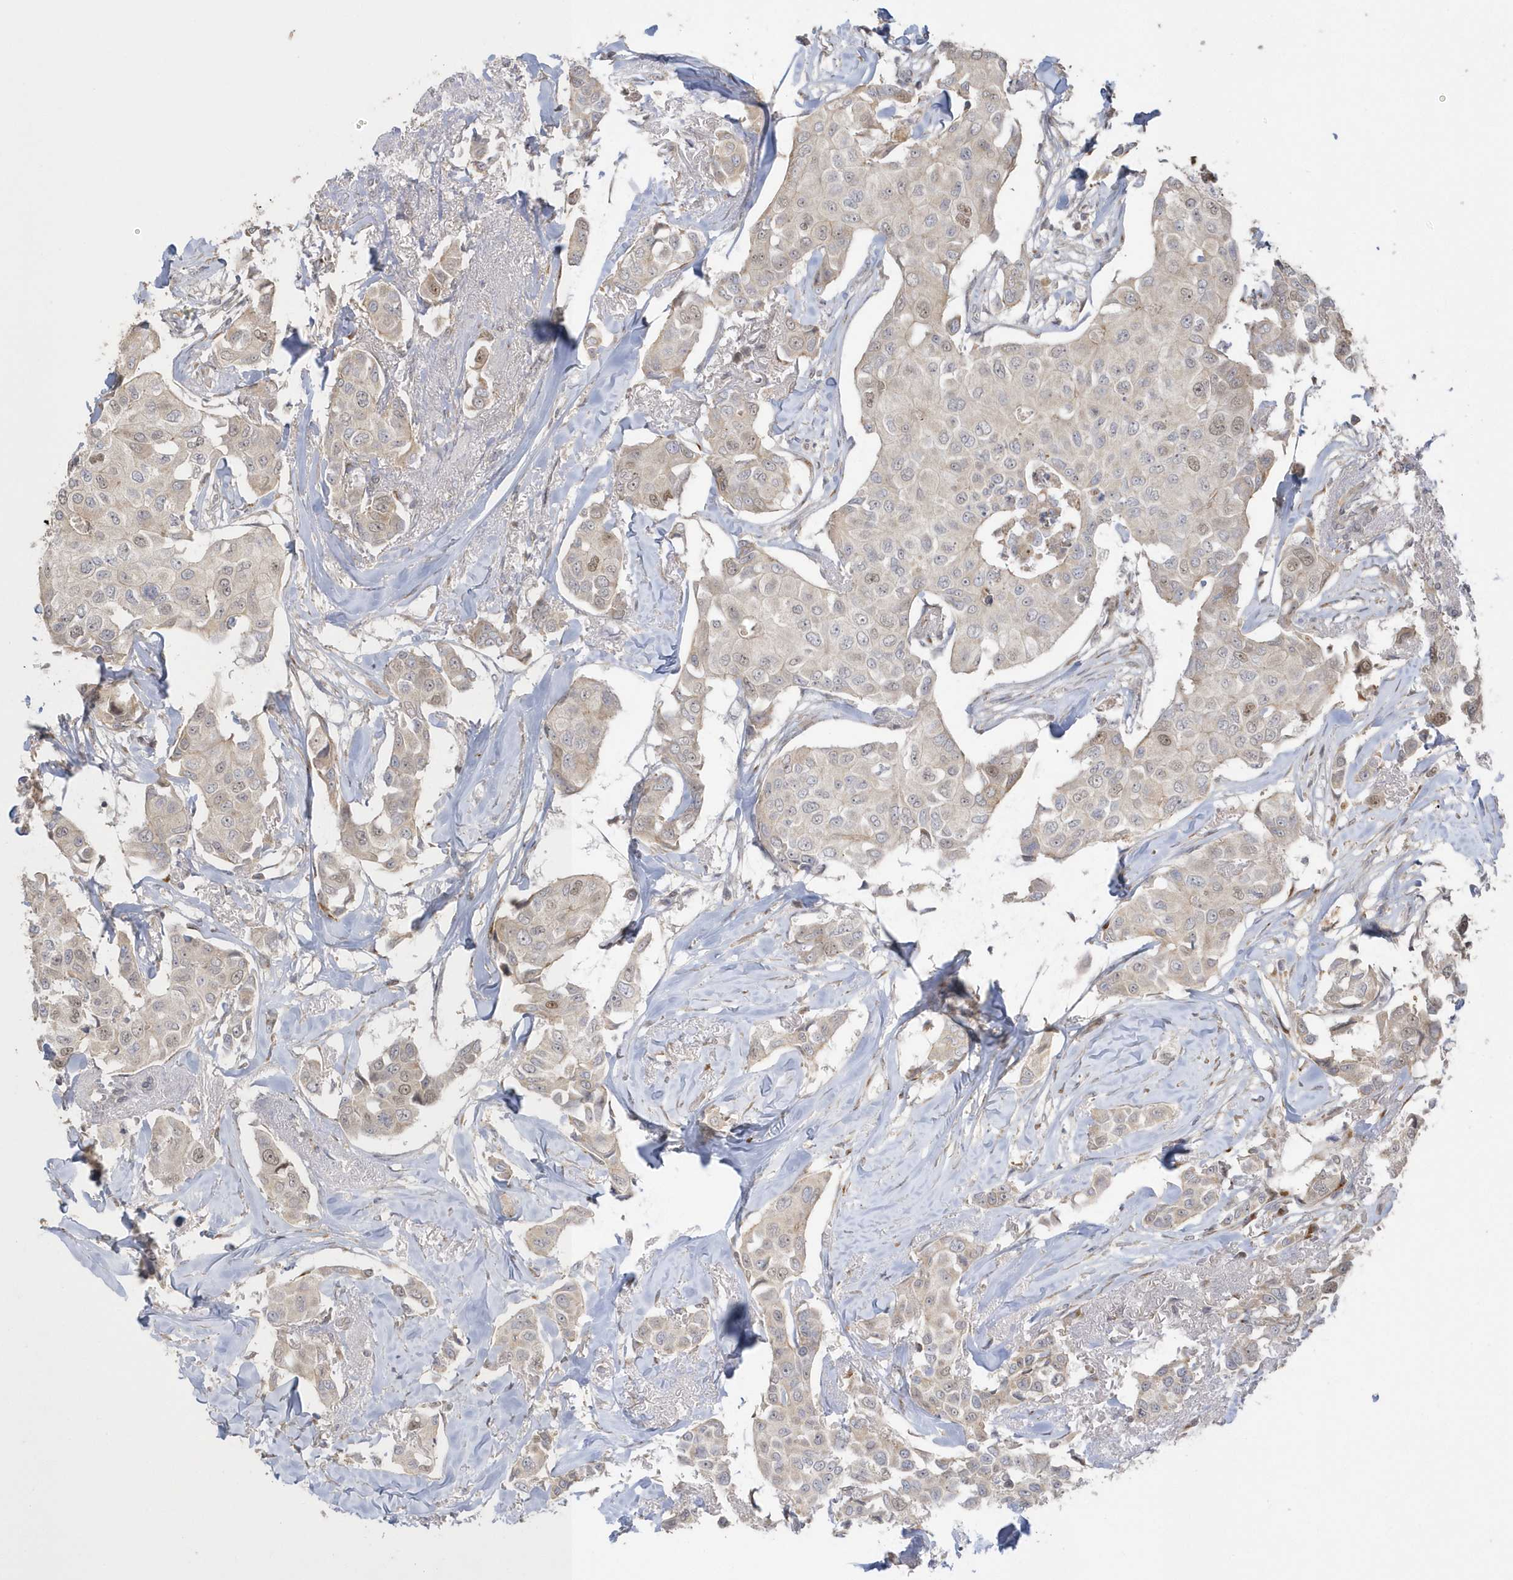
{"staining": {"intensity": "weak", "quantity": "<25%", "location": "cytoplasmic/membranous"}, "tissue": "breast cancer", "cell_type": "Tumor cells", "image_type": "cancer", "snomed": [{"axis": "morphology", "description": "Duct carcinoma"}, {"axis": "topography", "description": "Breast"}], "caption": "Immunohistochemical staining of human breast cancer reveals no significant positivity in tumor cells.", "gene": "NAF1", "patient": {"sex": "female", "age": 80}}